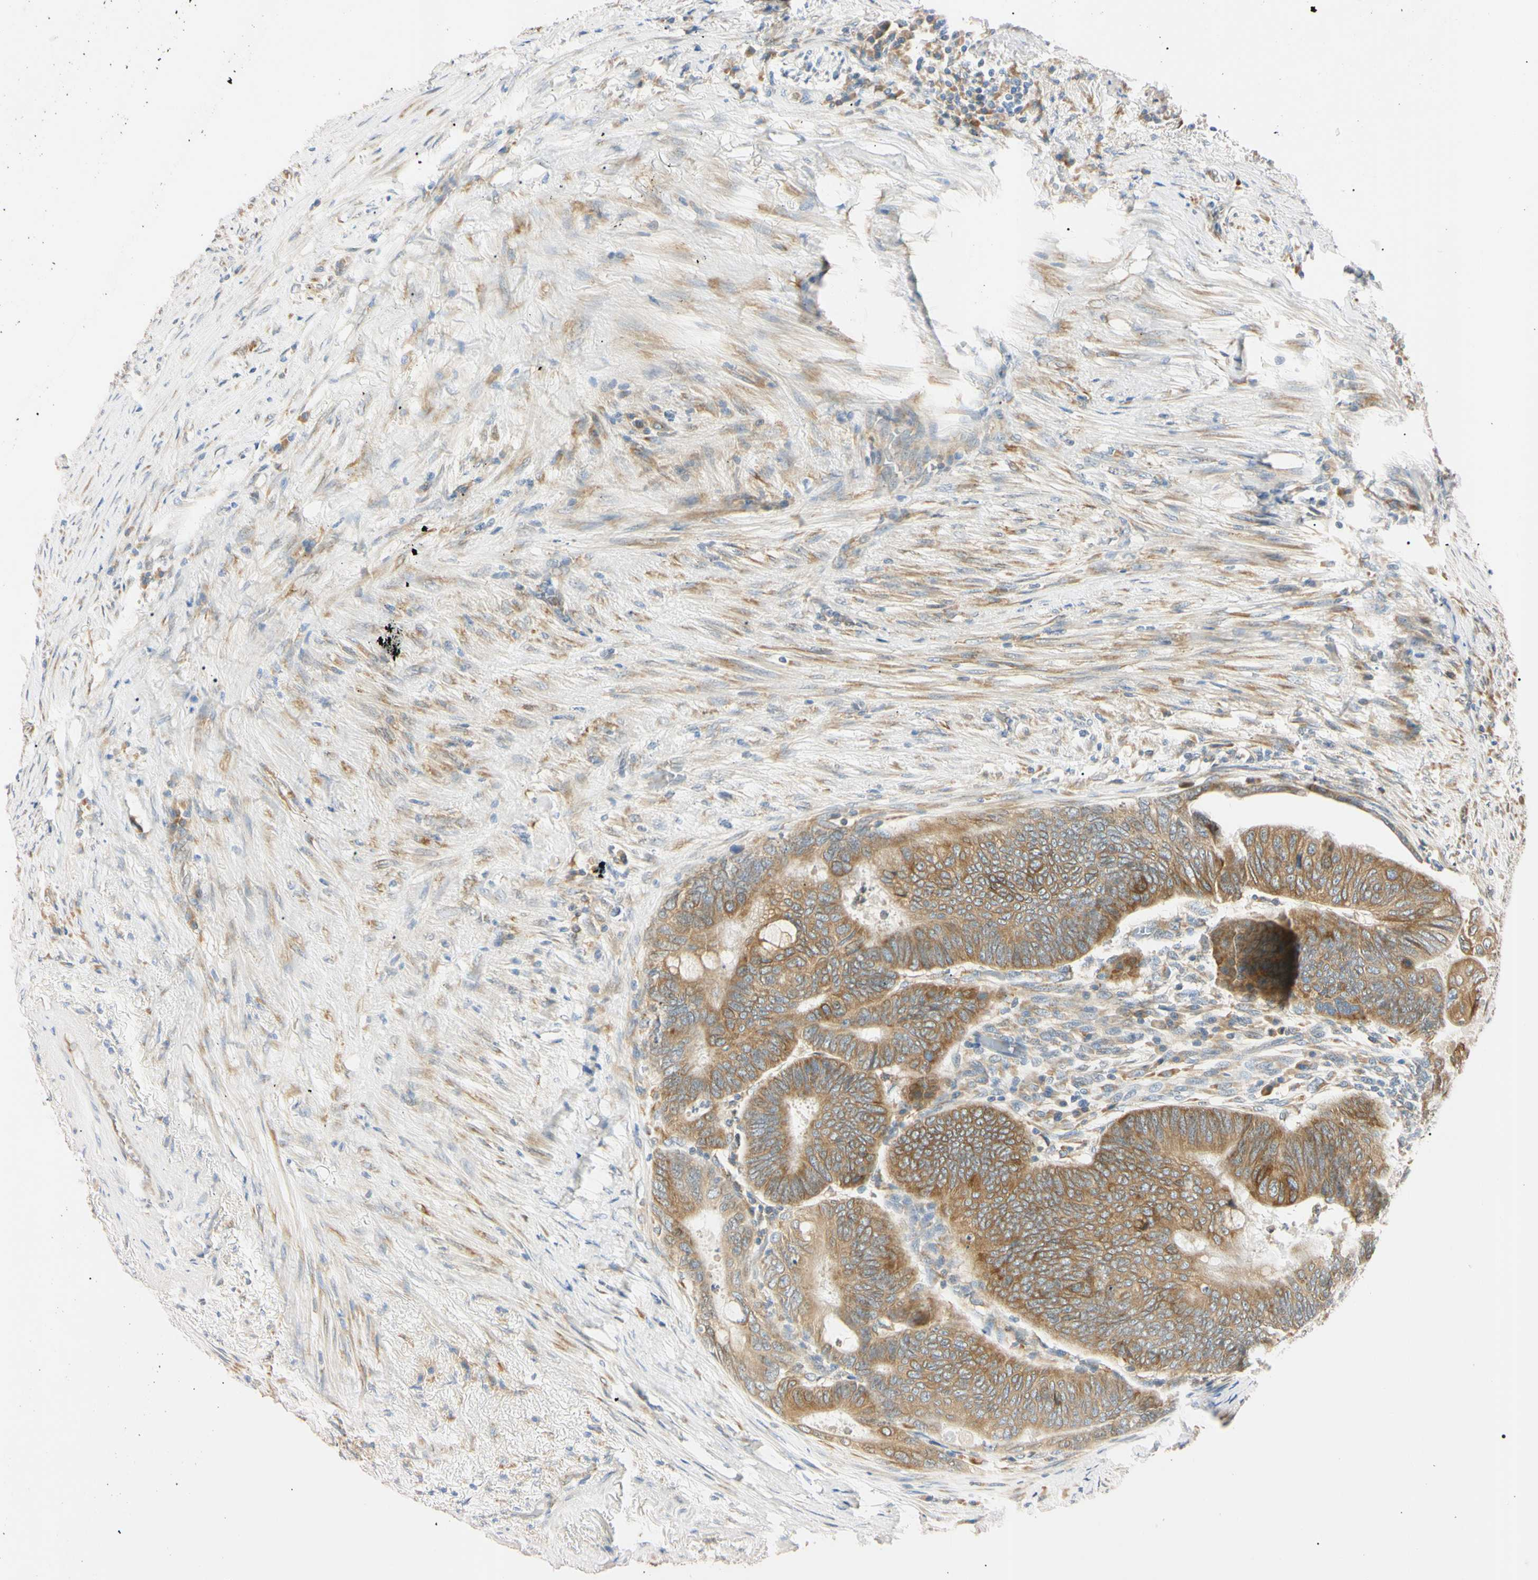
{"staining": {"intensity": "moderate", "quantity": ">75%", "location": "cytoplasmic/membranous"}, "tissue": "colorectal cancer", "cell_type": "Tumor cells", "image_type": "cancer", "snomed": [{"axis": "morphology", "description": "Normal tissue, NOS"}, {"axis": "morphology", "description": "Adenocarcinoma, NOS"}, {"axis": "topography", "description": "Rectum"}, {"axis": "topography", "description": "Peripheral nerve tissue"}], "caption": "Immunohistochemistry staining of colorectal cancer (adenocarcinoma), which demonstrates medium levels of moderate cytoplasmic/membranous staining in about >75% of tumor cells indicating moderate cytoplasmic/membranous protein expression. The staining was performed using DAB (brown) for protein detection and nuclei were counterstained in hematoxylin (blue).", "gene": "DNAJB12", "patient": {"sex": "male", "age": 92}}